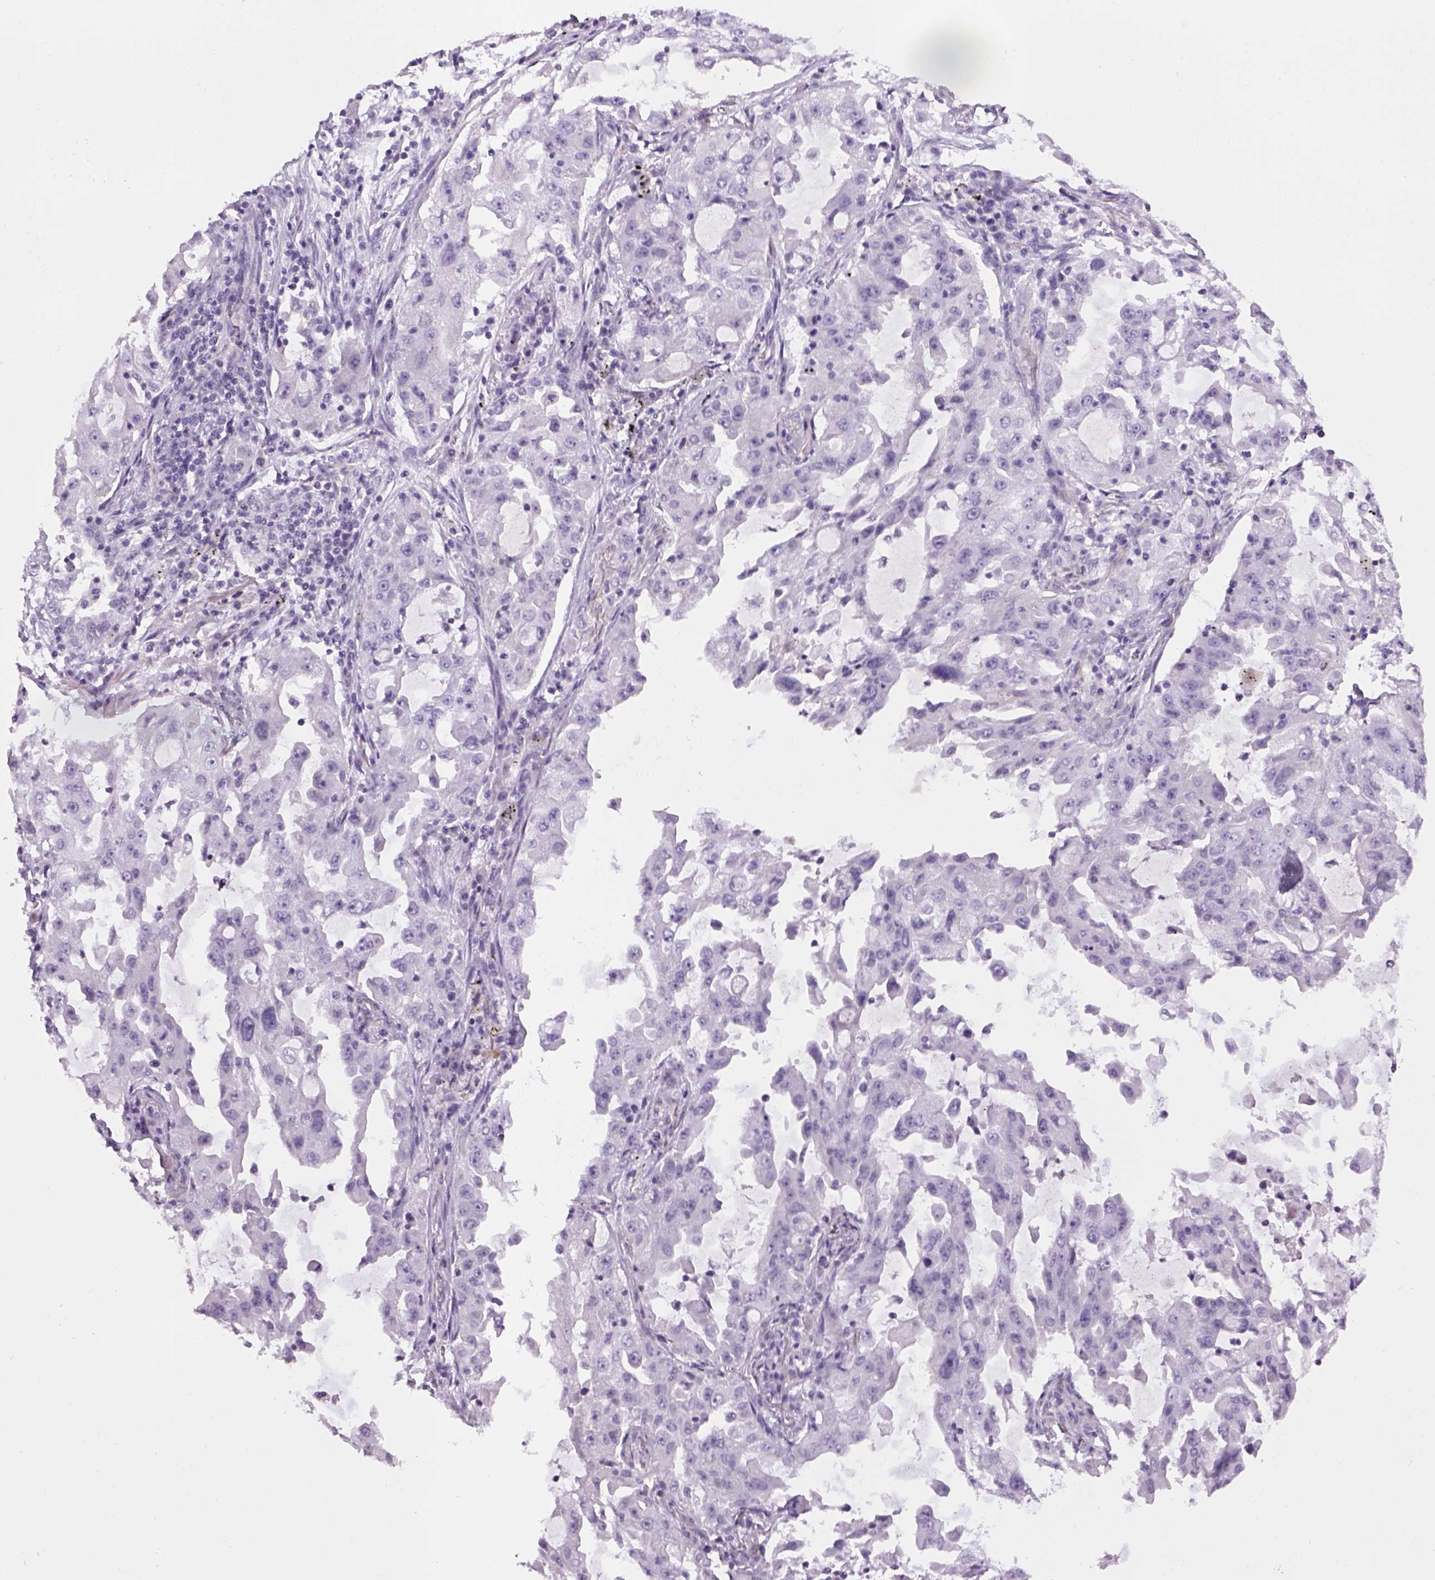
{"staining": {"intensity": "negative", "quantity": "none", "location": "none"}, "tissue": "lung cancer", "cell_type": "Tumor cells", "image_type": "cancer", "snomed": [{"axis": "morphology", "description": "Adenocarcinoma, NOS"}, {"axis": "topography", "description": "Lung"}], "caption": "High magnification brightfield microscopy of lung adenocarcinoma stained with DAB (3,3'-diaminobenzidine) (brown) and counterstained with hematoxylin (blue): tumor cells show no significant expression.", "gene": "PRRT1", "patient": {"sex": "female", "age": 61}}